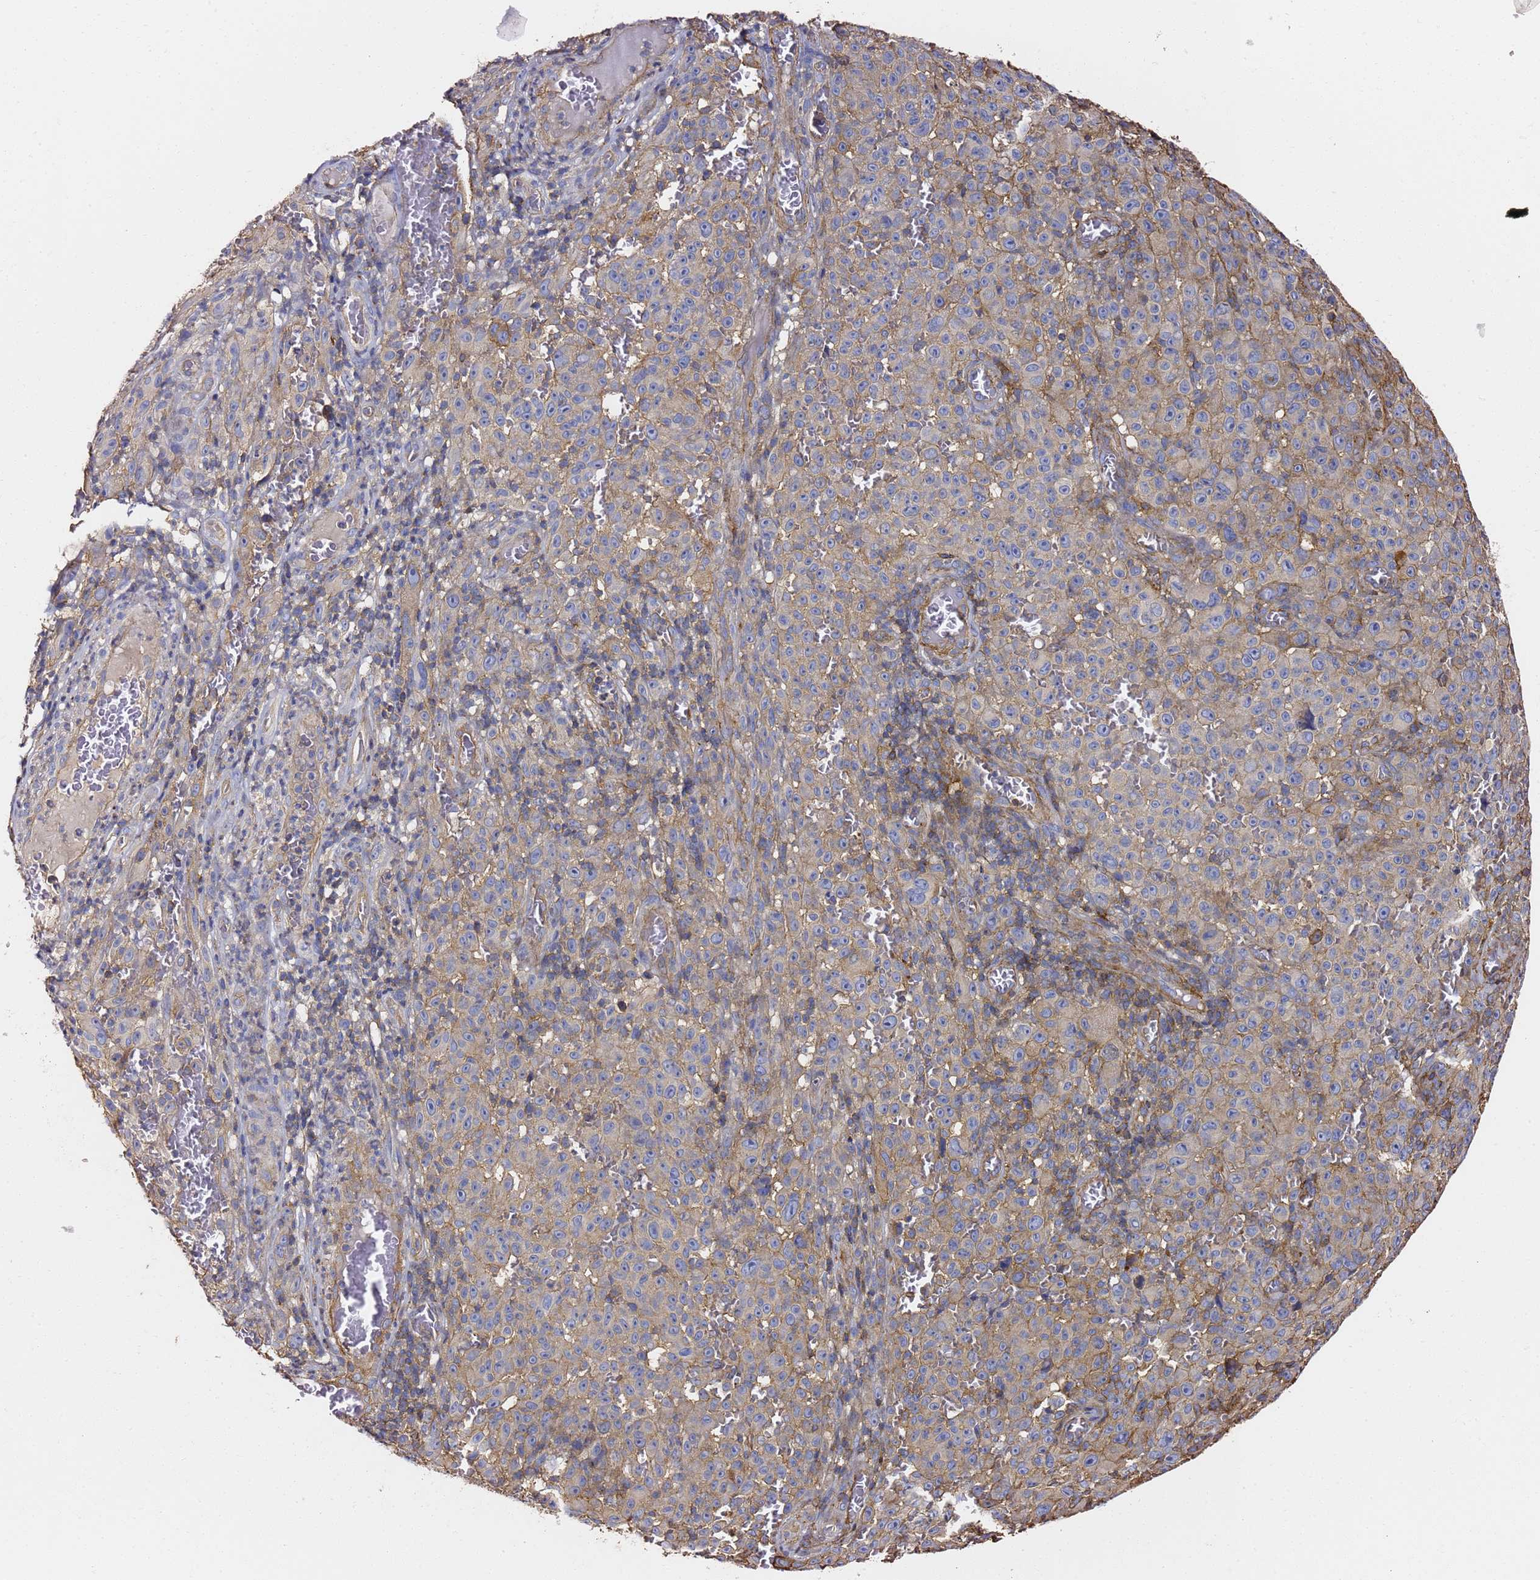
{"staining": {"intensity": "weak", "quantity": "25%-75%", "location": "cytoplasmic/membranous"}, "tissue": "melanoma", "cell_type": "Tumor cells", "image_type": "cancer", "snomed": [{"axis": "morphology", "description": "Malignant melanoma, NOS"}, {"axis": "topography", "description": "Skin"}], "caption": "Weak cytoplasmic/membranous expression is appreciated in about 25%-75% of tumor cells in melanoma.", "gene": "ZFP36L2", "patient": {"sex": "female", "age": 82}}